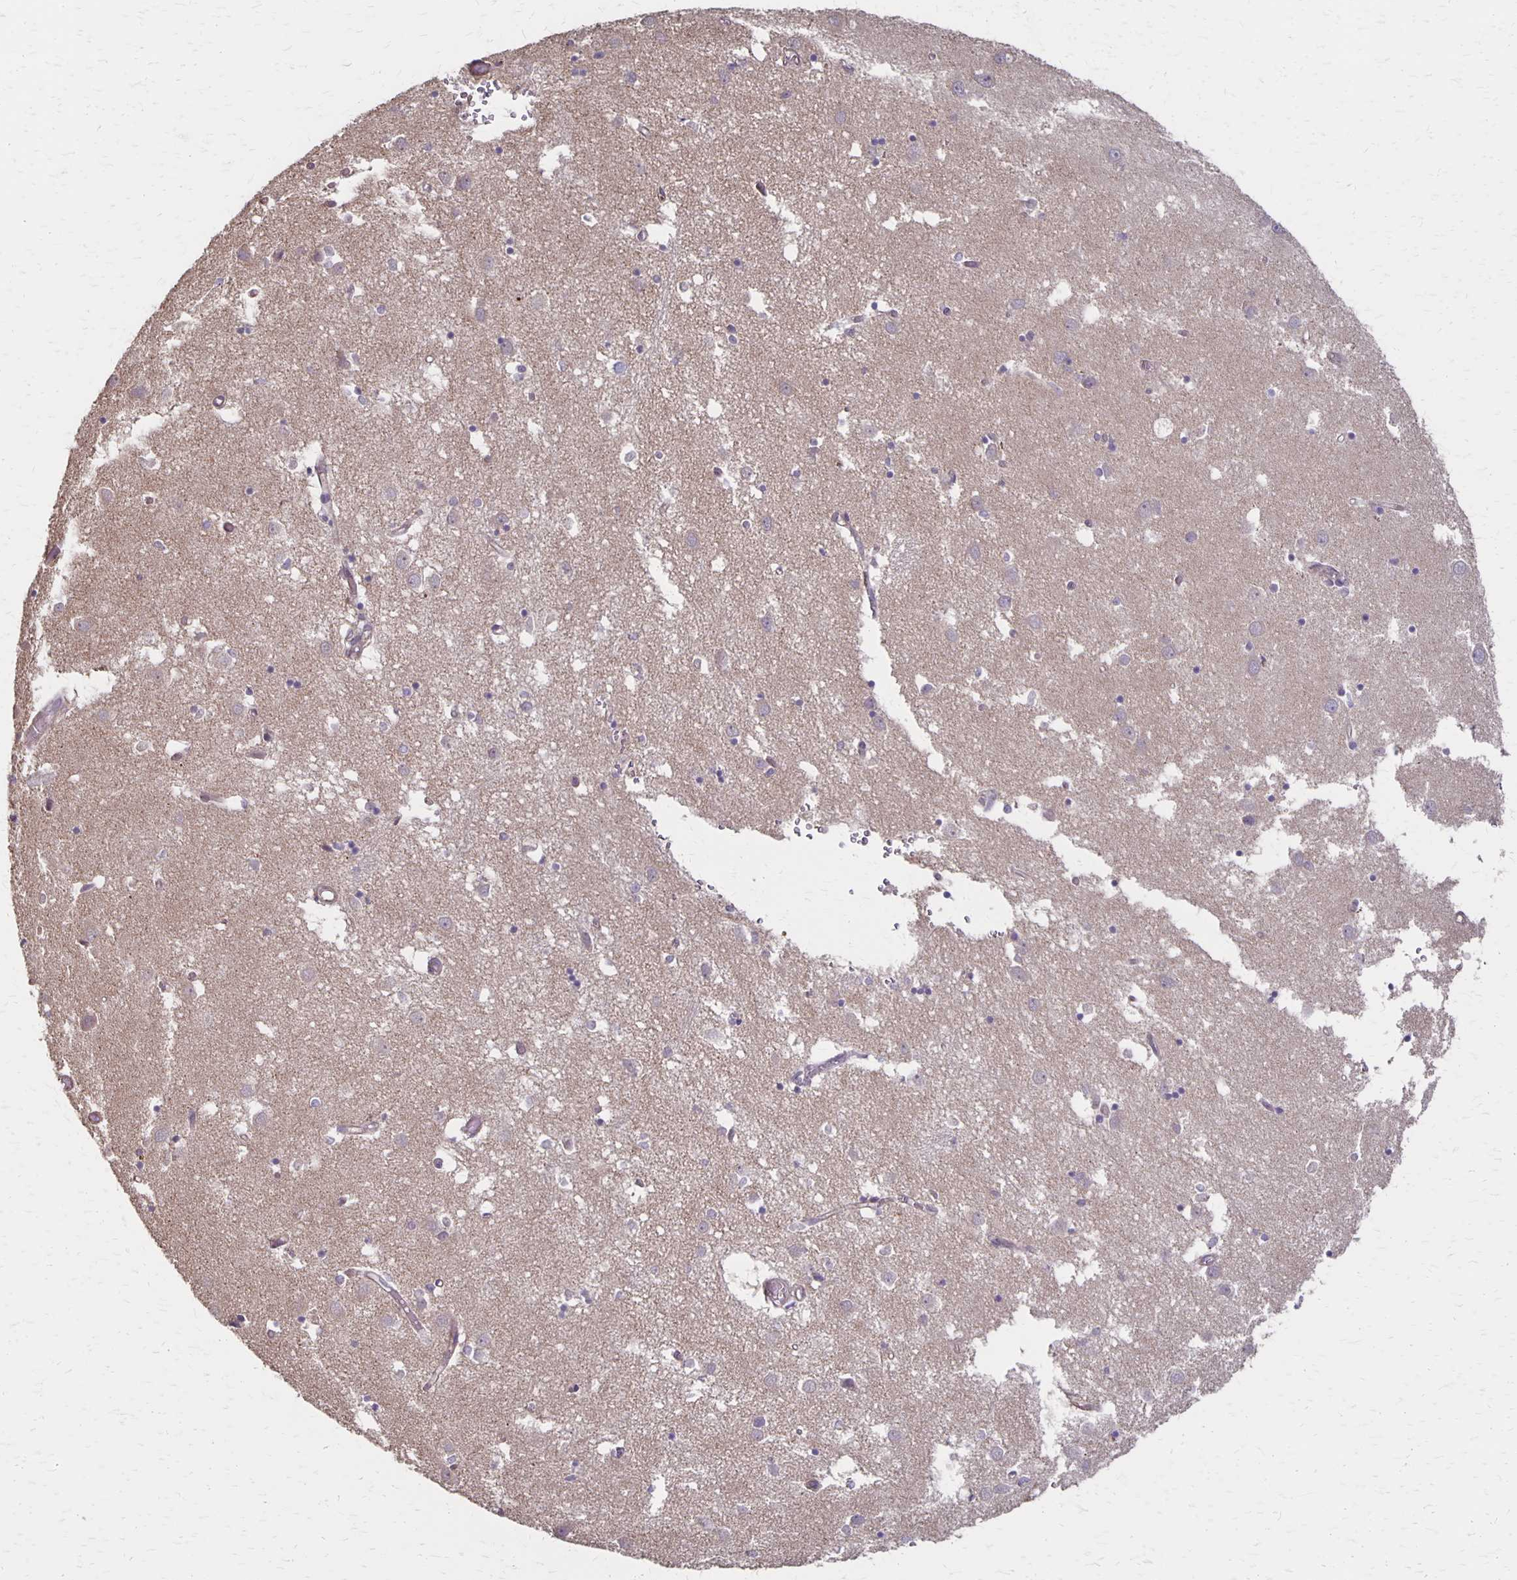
{"staining": {"intensity": "negative", "quantity": "none", "location": "none"}, "tissue": "caudate", "cell_type": "Glial cells", "image_type": "normal", "snomed": [{"axis": "morphology", "description": "Normal tissue, NOS"}, {"axis": "topography", "description": "Lateral ventricle wall"}], "caption": "Caudate stained for a protein using immunohistochemistry (IHC) shows no staining glial cells.", "gene": "PROM2", "patient": {"sex": "male", "age": 70}}